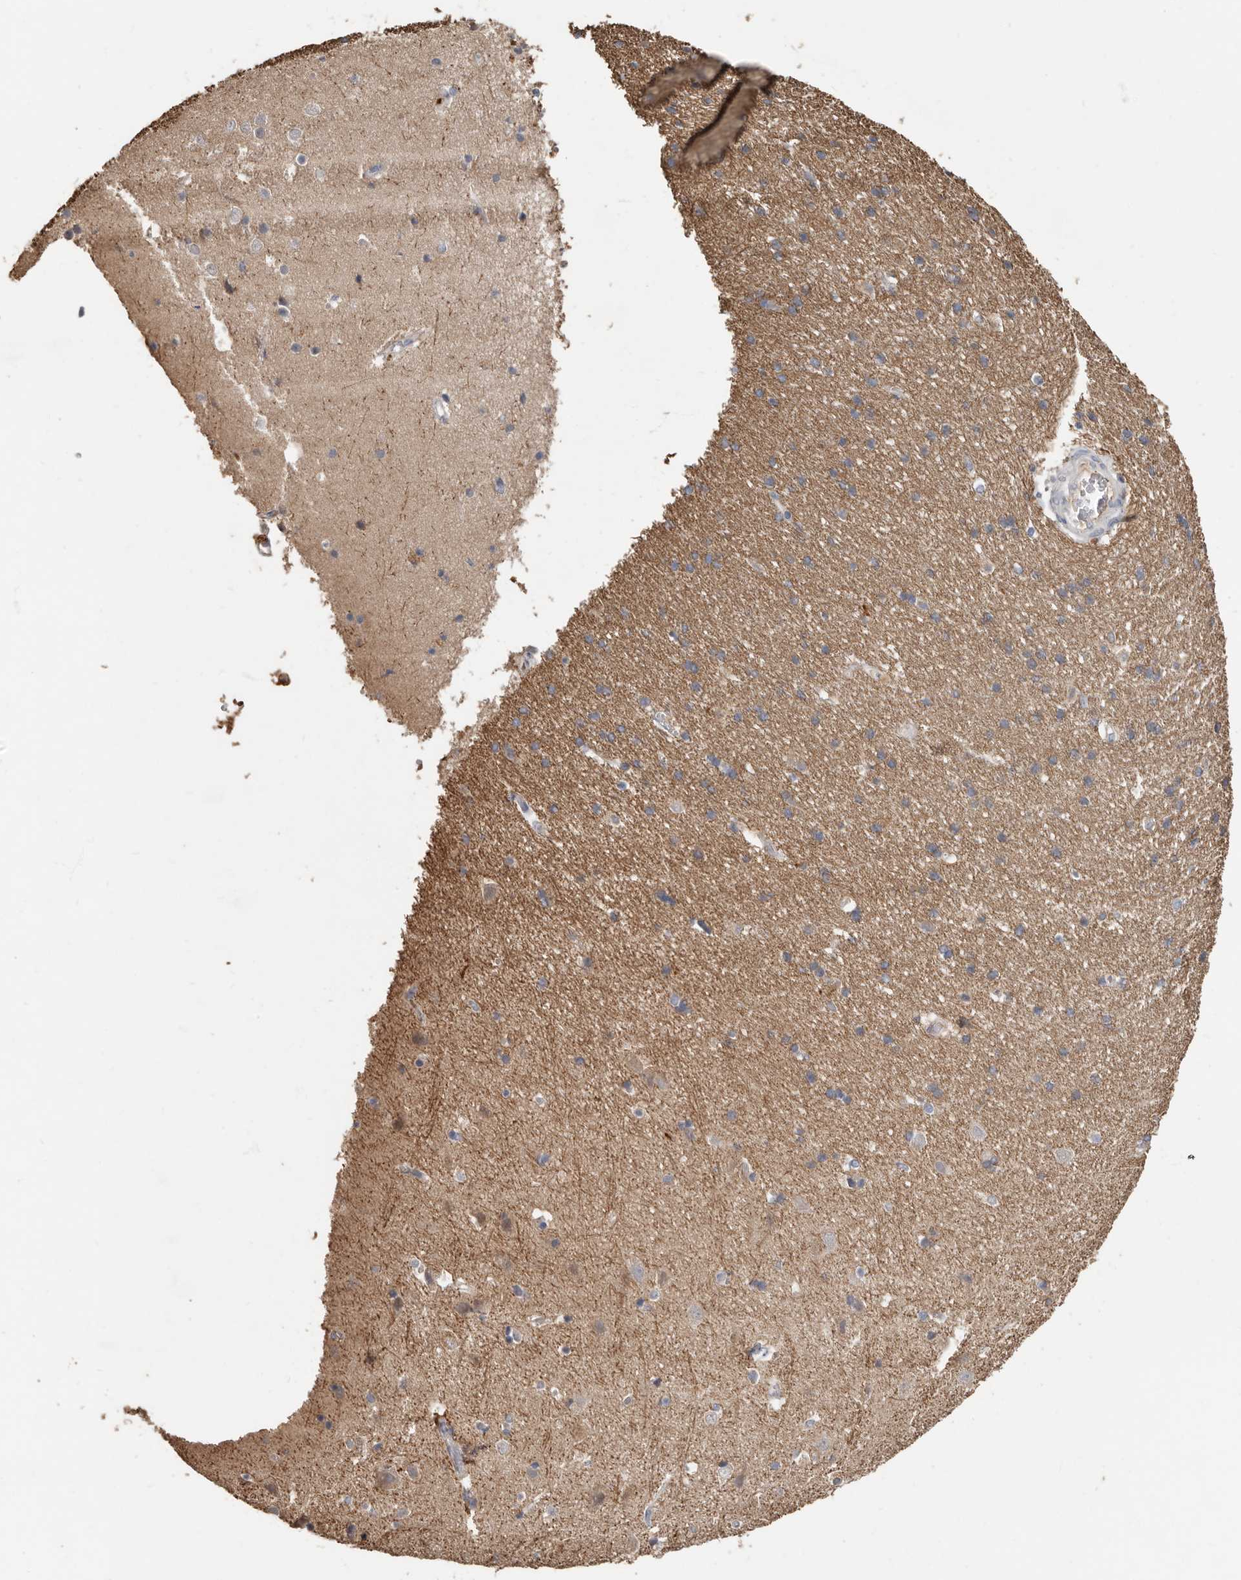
{"staining": {"intensity": "weak", "quantity": "<25%", "location": "cytoplasmic/membranous"}, "tissue": "cerebral cortex", "cell_type": "Endothelial cells", "image_type": "normal", "snomed": [{"axis": "morphology", "description": "Normal tissue, NOS"}, {"axis": "topography", "description": "Cerebral cortex"}], "caption": "Endothelial cells are negative for brown protein staining in benign cerebral cortex.", "gene": "KIF26B", "patient": {"sex": "male", "age": 54}}